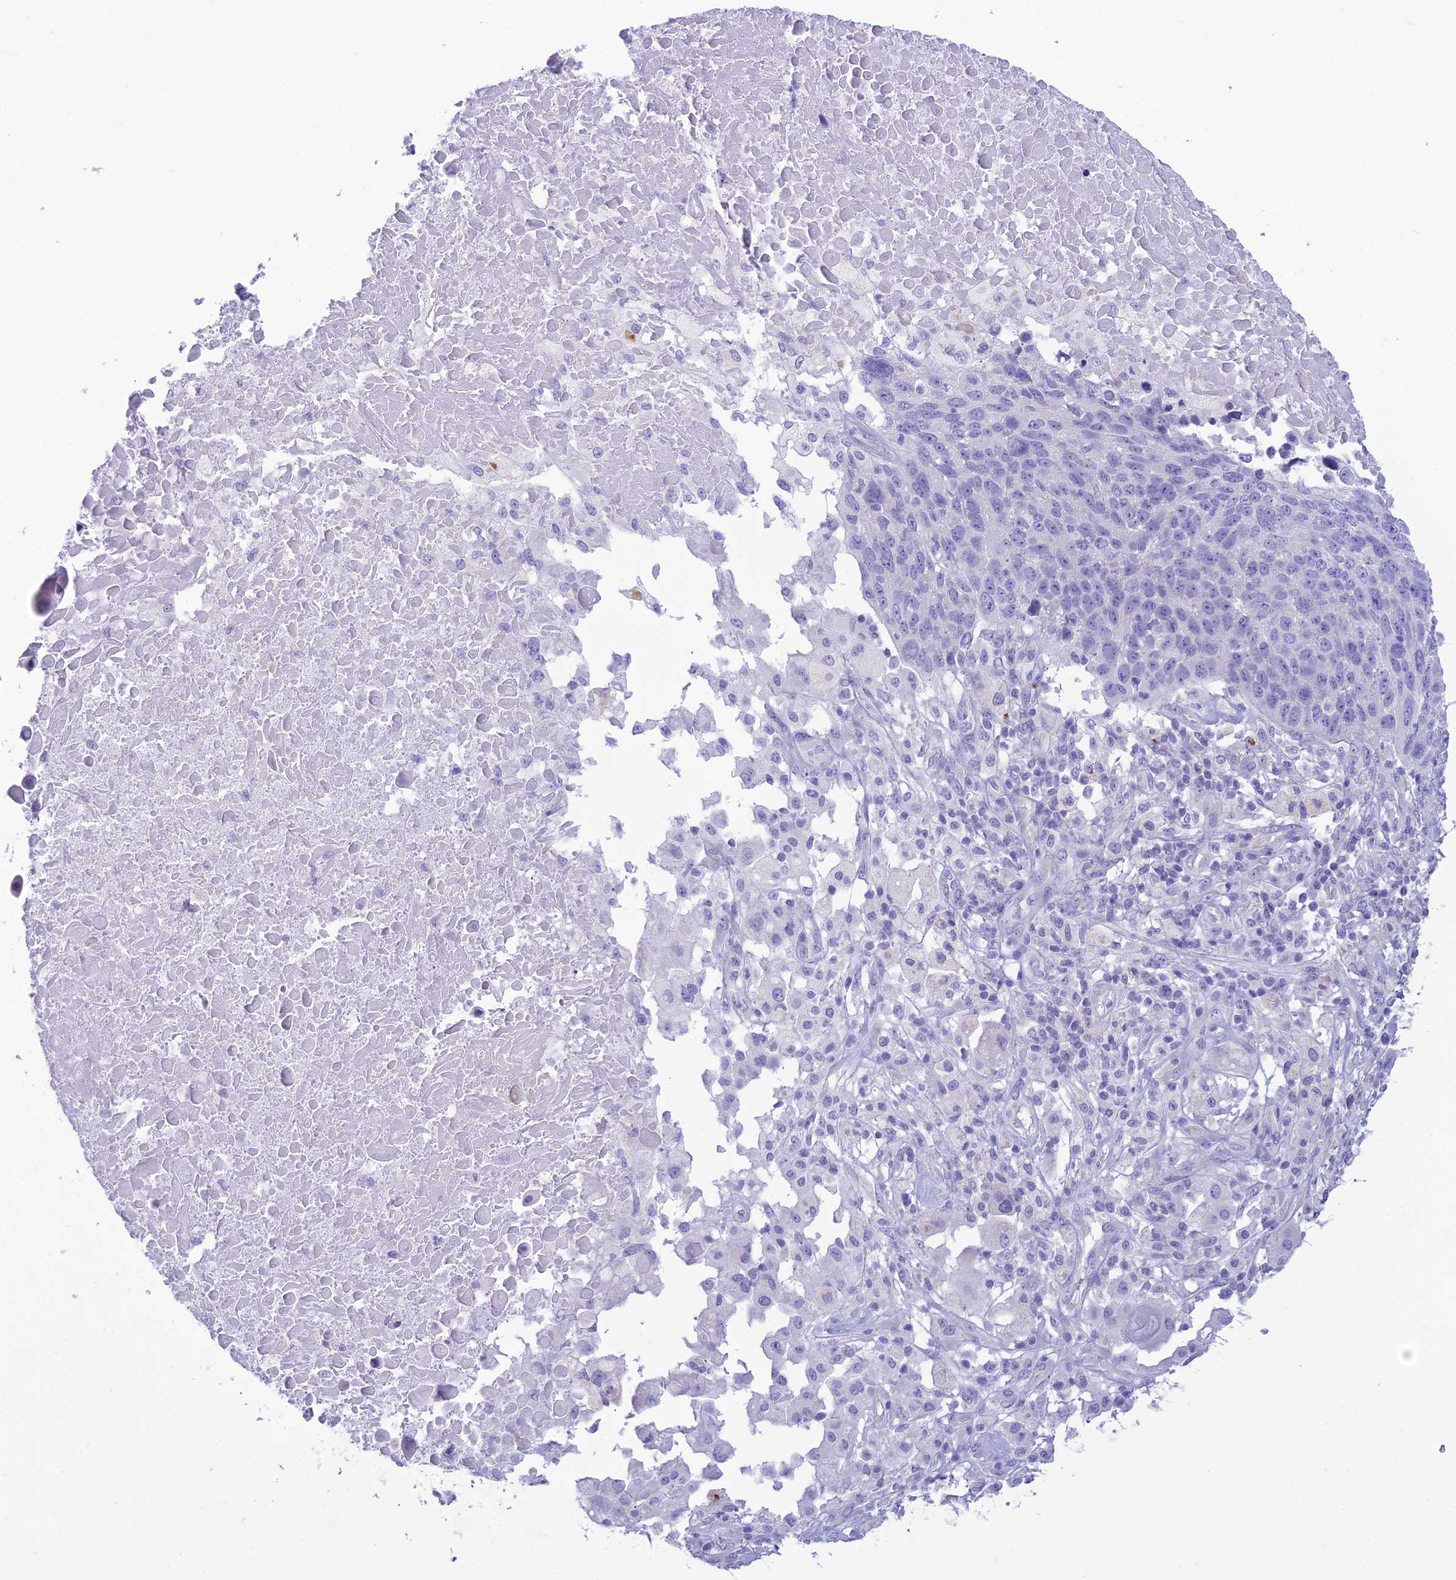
{"staining": {"intensity": "negative", "quantity": "none", "location": "none"}, "tissue": "lung cancer", "cell_type": "Tumor cells", "image_type": "cancer", "snomed": [{"axis": "morphology", "description": "Normal tissue, NOS"}, {"axis": "morphology", "description": "Squamous cell carcinoma, NOS"}, {"axis": "topography", "description": "Lymph node"}, {"axis": "topography", "description": "Lung"}], "caption": "Image shows no significant protein staining in tumor cells of squamous cell carcinoma (lung).", "gene": "DHDH", "patient": {"sex": "male", "age": 66}}